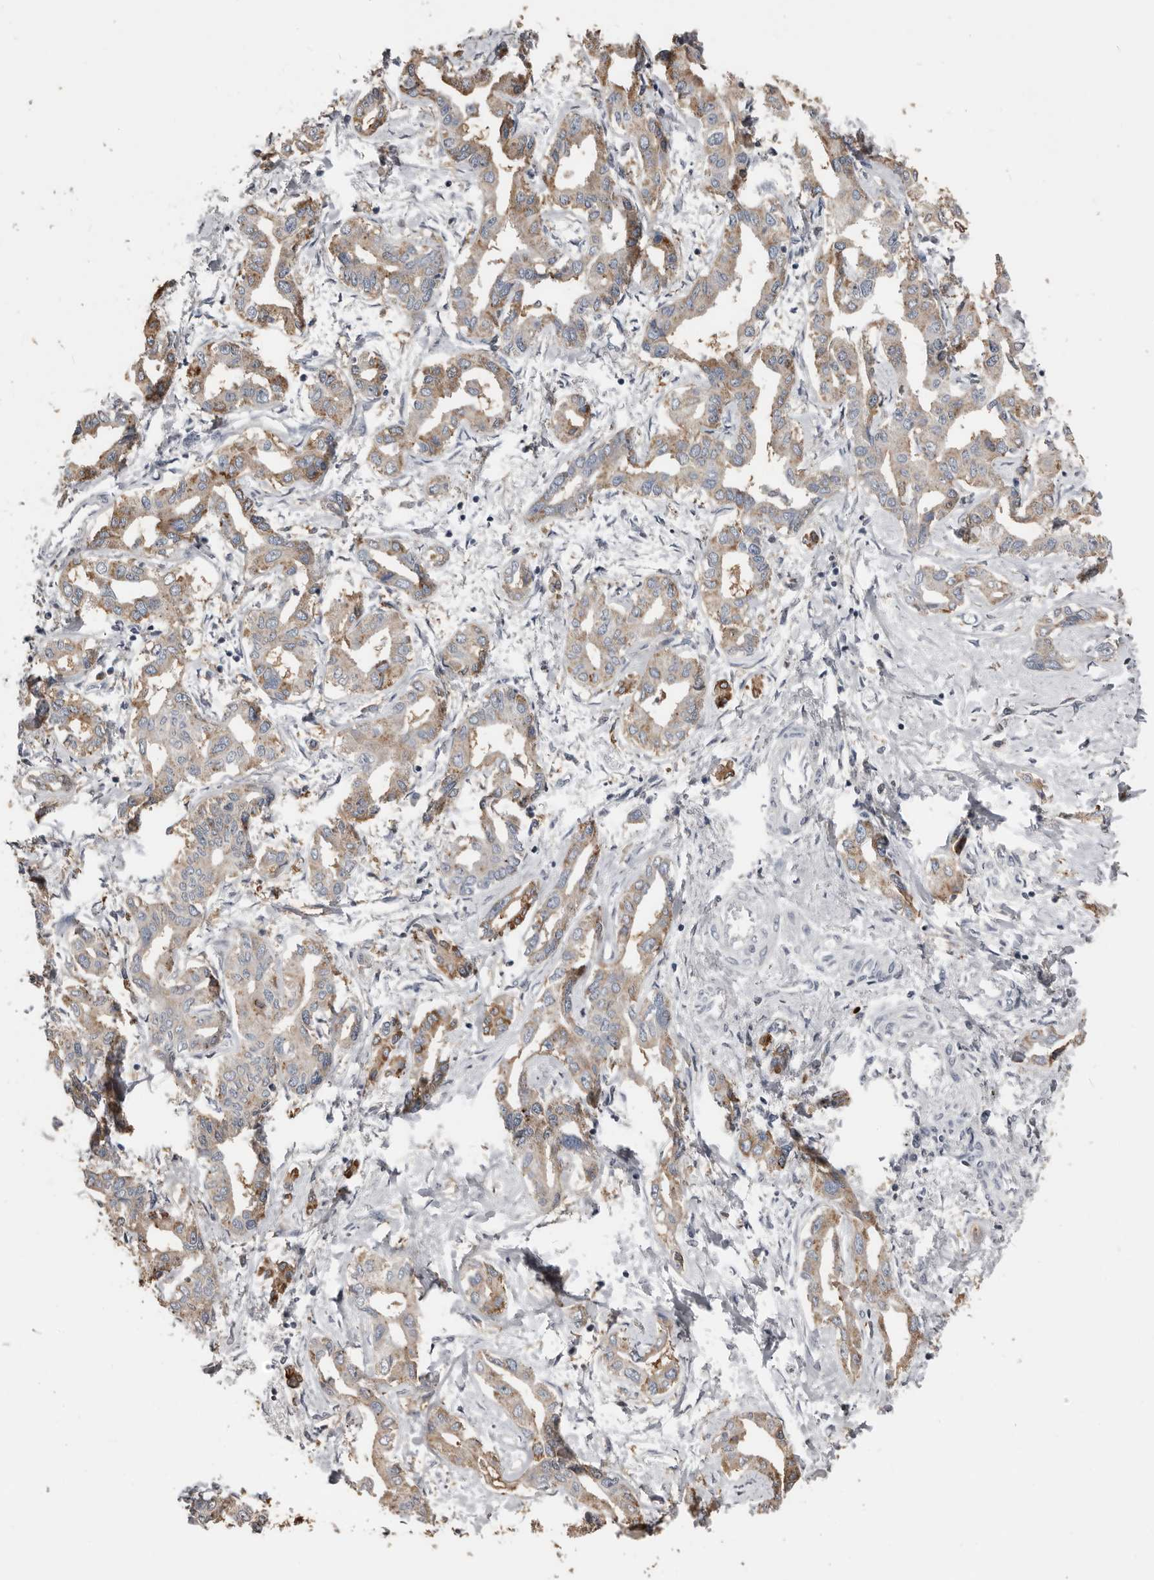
{"staining": {"intensity": "weak", "quantity": ">75%", "location": "cytoplasmic/membranous"}, "tissue": "liver cancer", "cell_type": "Tumor cells", "image_type": "cancer", "snomed": [{"axis": "morphology", "description": "Cholangiocarcinoma"}, {"axis": "topography", "description": "Liver"}], "caption": "Immunohistochemical staining of liver cholangiocarcinoma reveals weak cytoplasmic/membranous protein staining in about >75% of tumor cells.", "gene": "KCNJ8", "patient": {"sex": "male", "age": 59}}